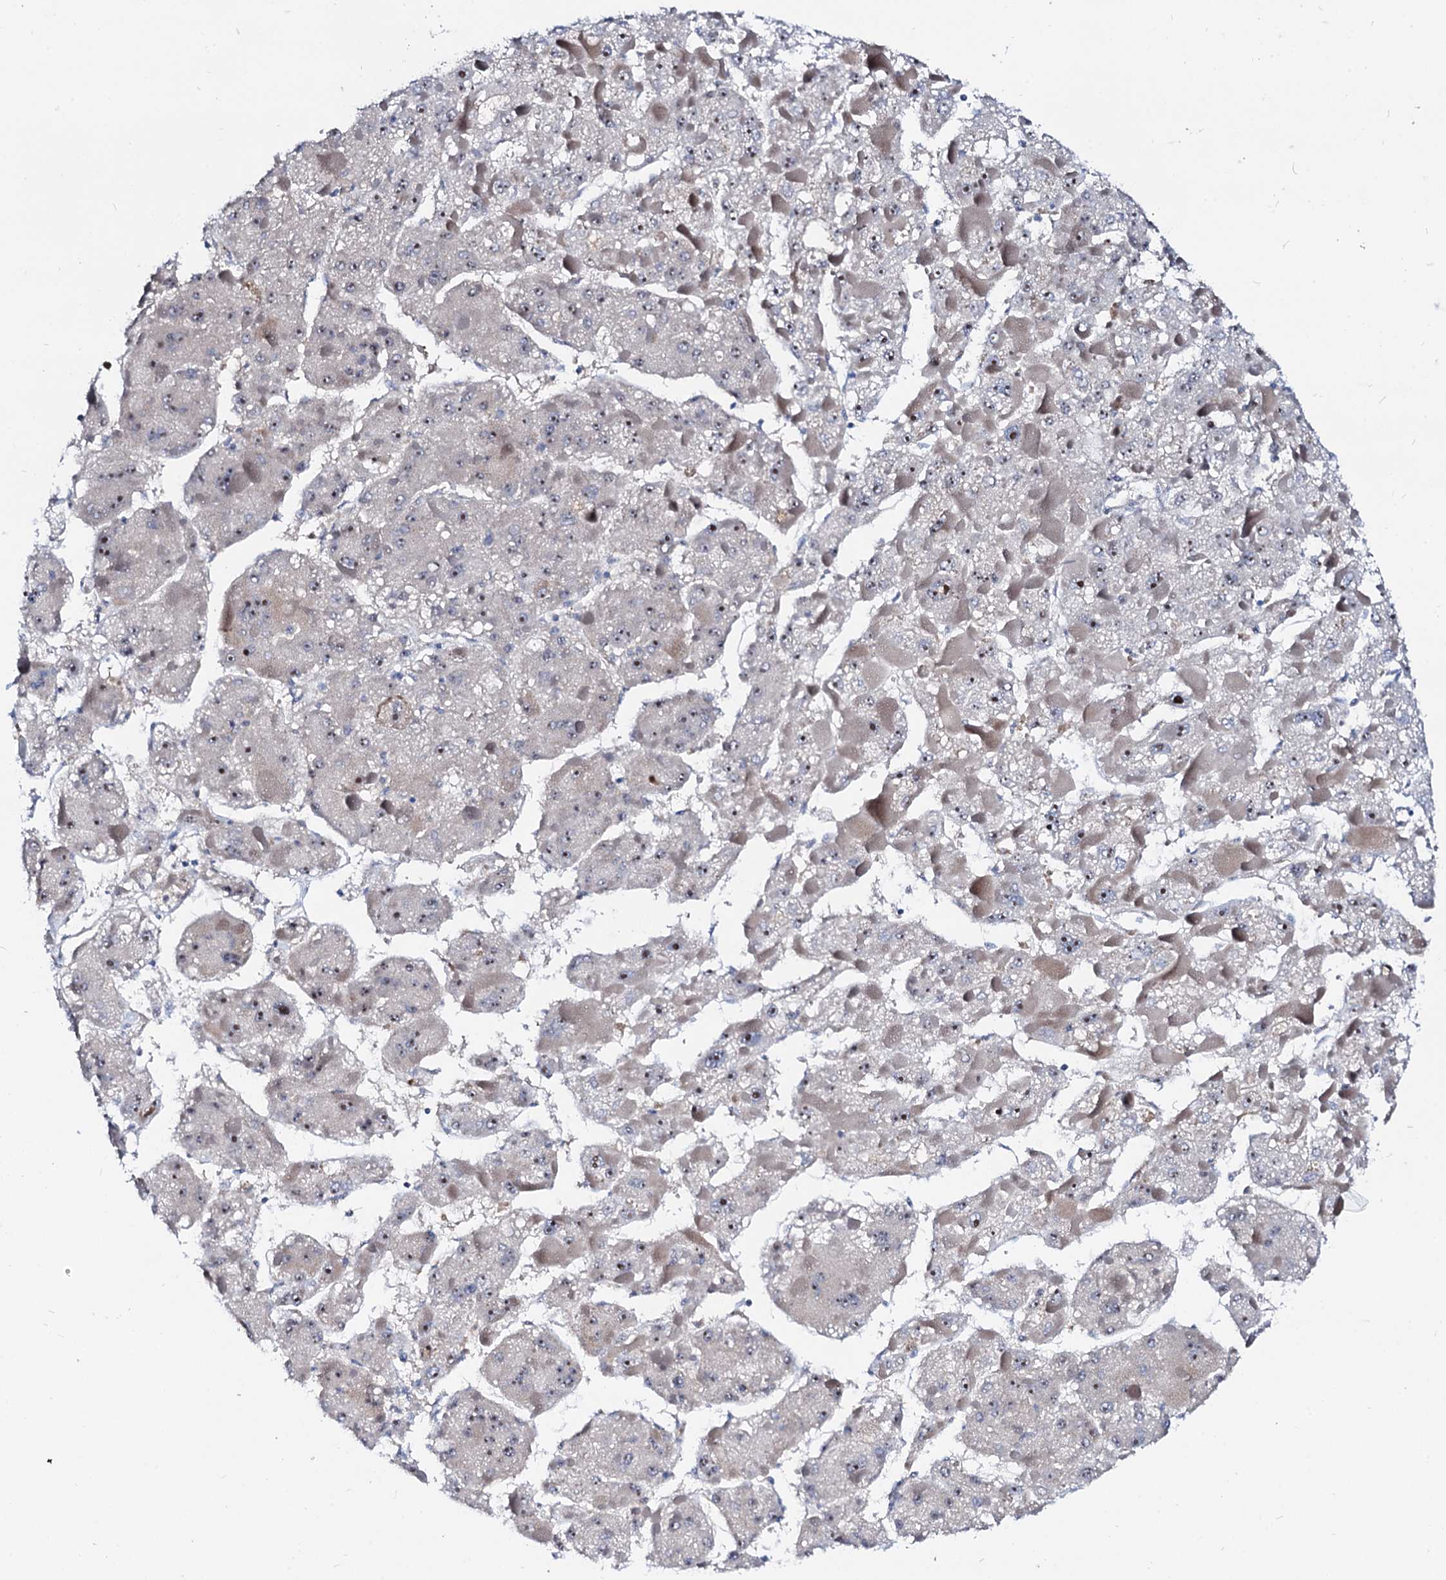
{"staining": {"intensity": "weak", "quantity": "25%-75%", "location": "nuclear"}, "tissue": "liver cancer", "cell_type": "Tumor cells", "image_type": "cancer", "snomed": [{"axis": "morphology", "description": "Carcinoma, Hepatocellular, NOS"}, {"axis": "topography", "description": "Liver"}], "caption": "The immunohistochemical stain shows weak nuclear expression in tumor cells of liver hepatocellular carcinoma tissue.", "gene": "BTBD16", "patient": {"sex": "female", "age": 73}}